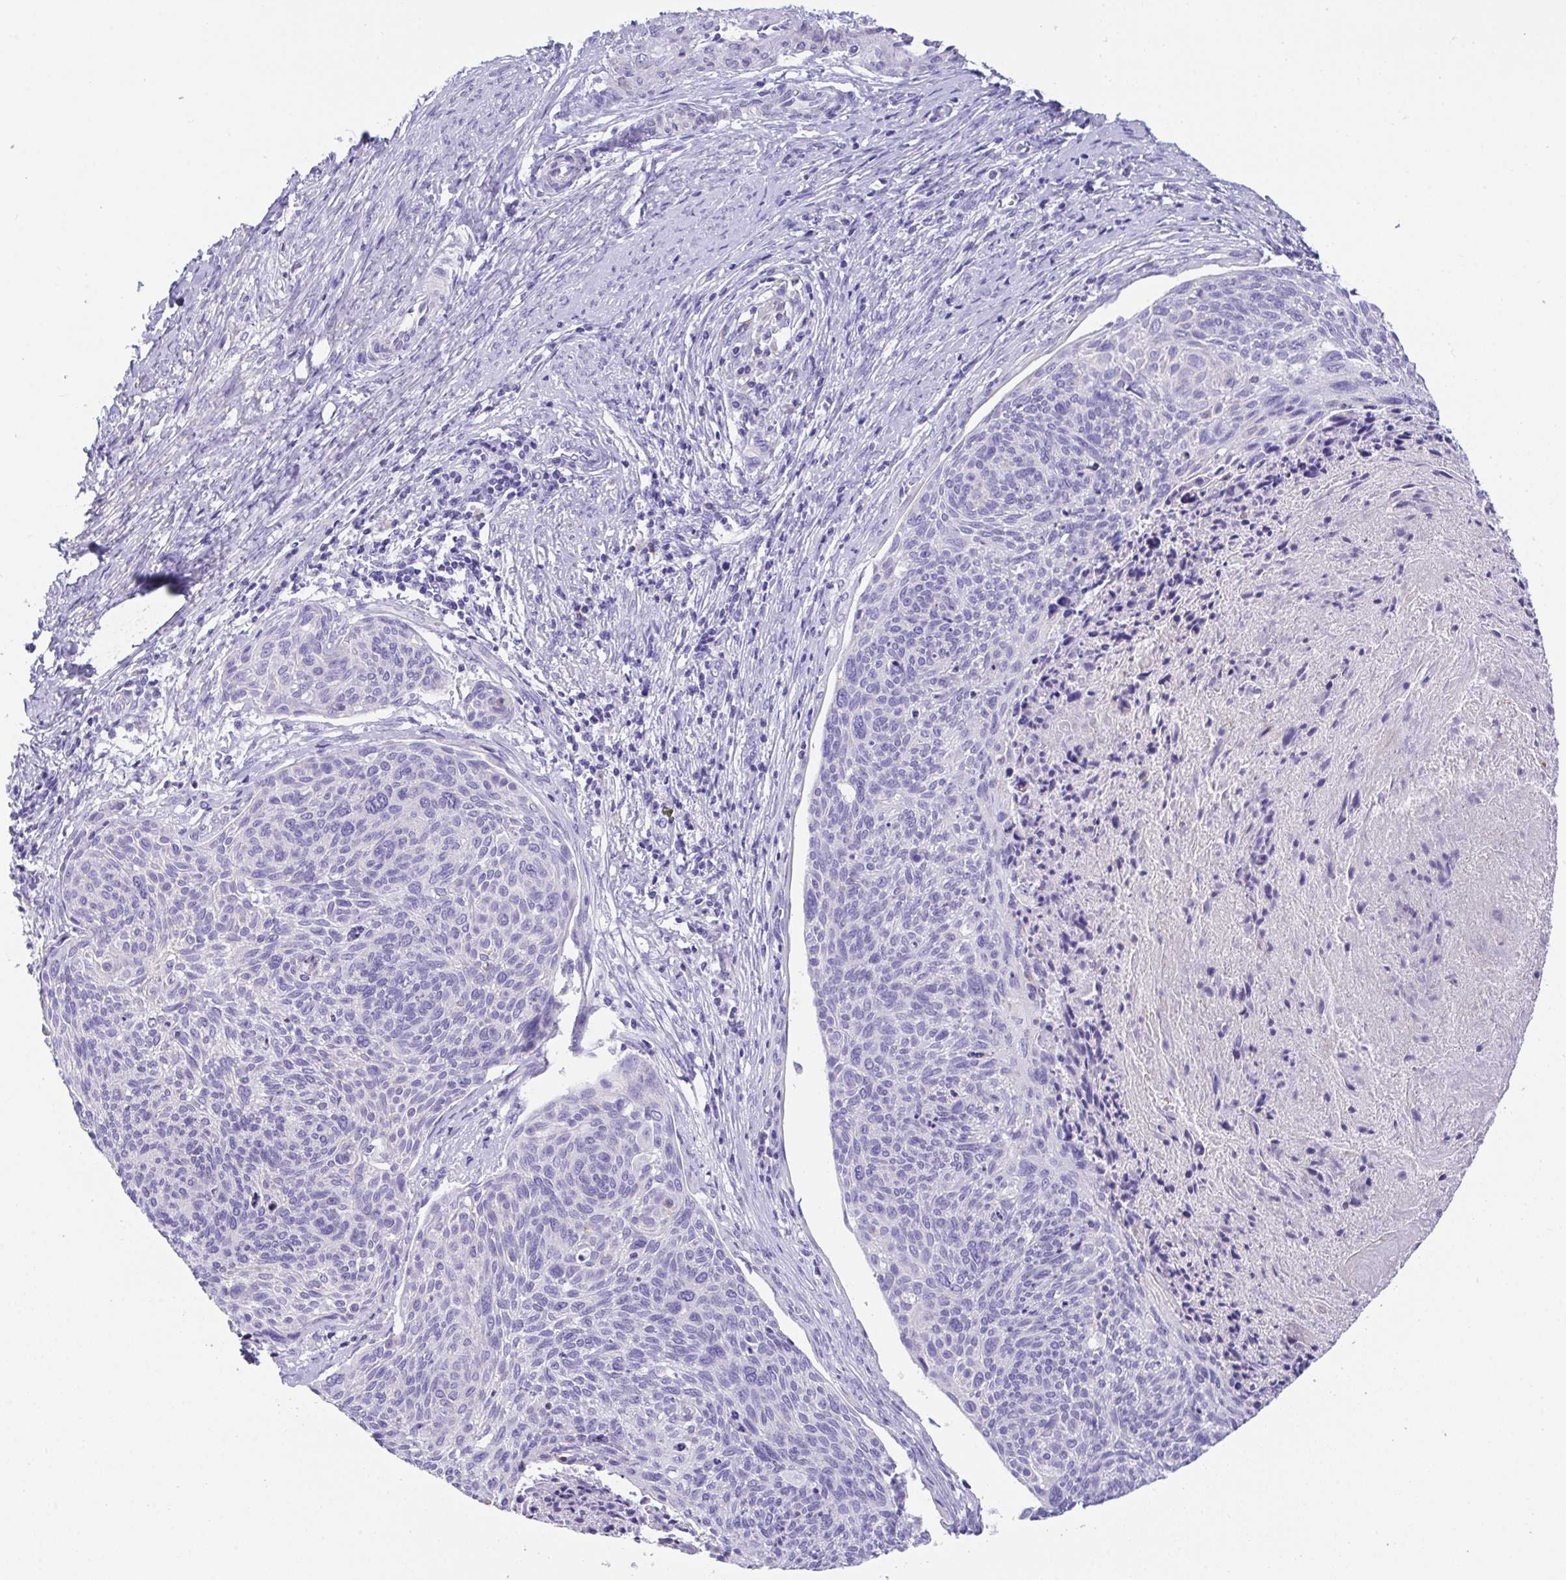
{"staining": {"intensity": "negative", "quantity": "none", "location": "none"}, "tissue": "cervical cancer", "cell_type": "Tumor cells", "image_type": "cancer", "snomed": [{"axis": "morphology", "description": "Squamous cell carcinoma, NOS"}, {"axis": "topography", "description": "Cervix"}], "caption": "An immunohistochemistry histopathology image of cervical squamous cell carcinoma is shown. There is no staining in tumor cells of cervical squamous cell carcinoma.", "gene": "TMEM106B", "patient": {"sex": "female", "age": 49}}